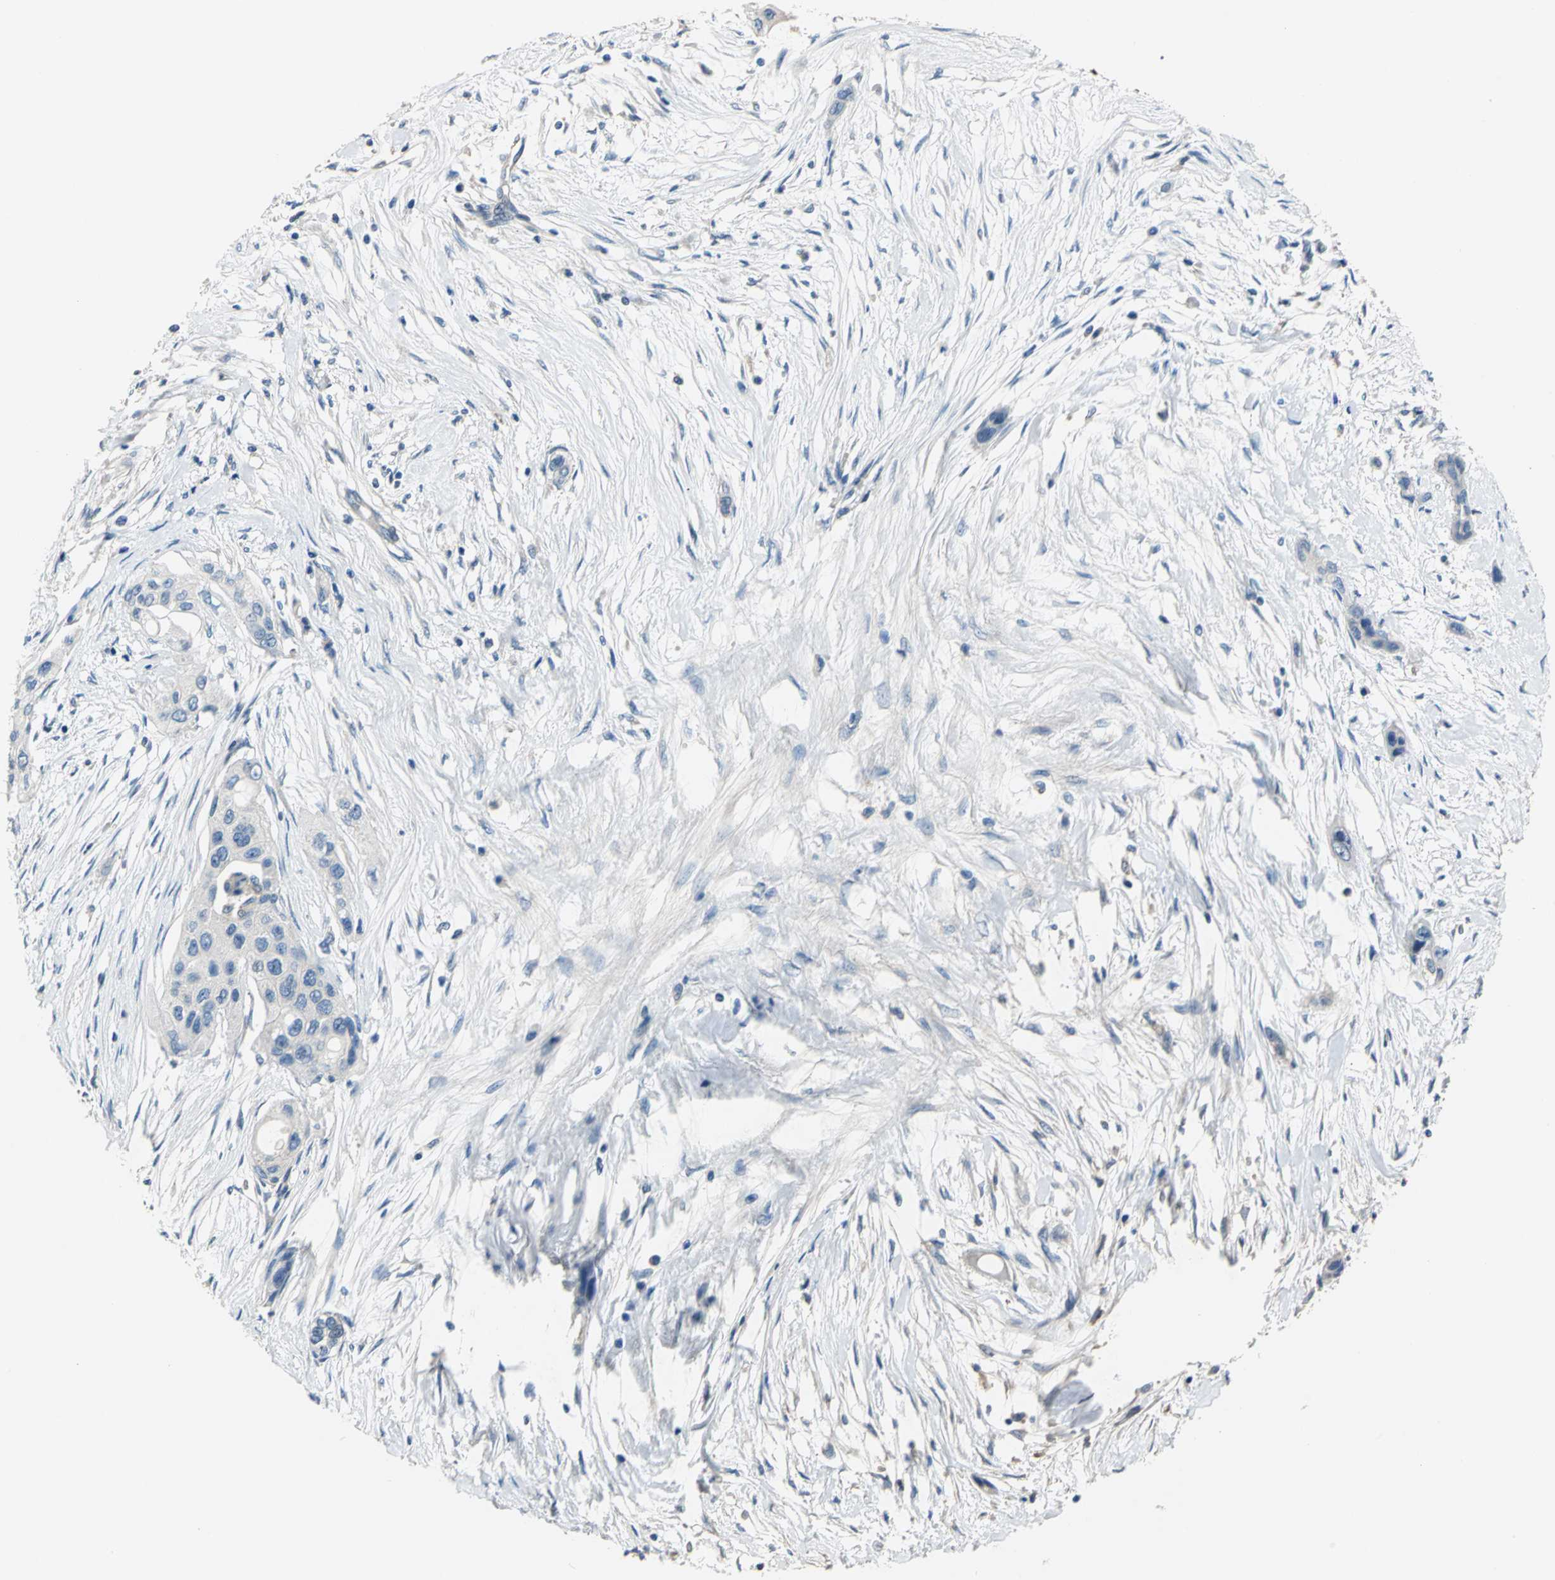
{"staining": {"intensity": "negative", "quantity": "none", "location": "none"}, "tissue": "pancreatic cancer", "cell_type": "Tumor cells", "image_type": "cancer", "snomed": [{"axis": "morphology", "description": "Adenocarcinoma, NOS"}, {"axis": "topography", "description": "Pancreas"}], "caption": "This is a histopathology image of immunohistochemistry (IHC) staining of adenocarcinoma (pancreatic), which shows no positivity in tumor cells. The staining was performed using DAB to visualize the protein expression in brown, while the nuclei were stained in blue with hematoxylin (Magnification: 20x).", "gene": "DDX3Y", "patient": {"sex": "female", "age": 60}}